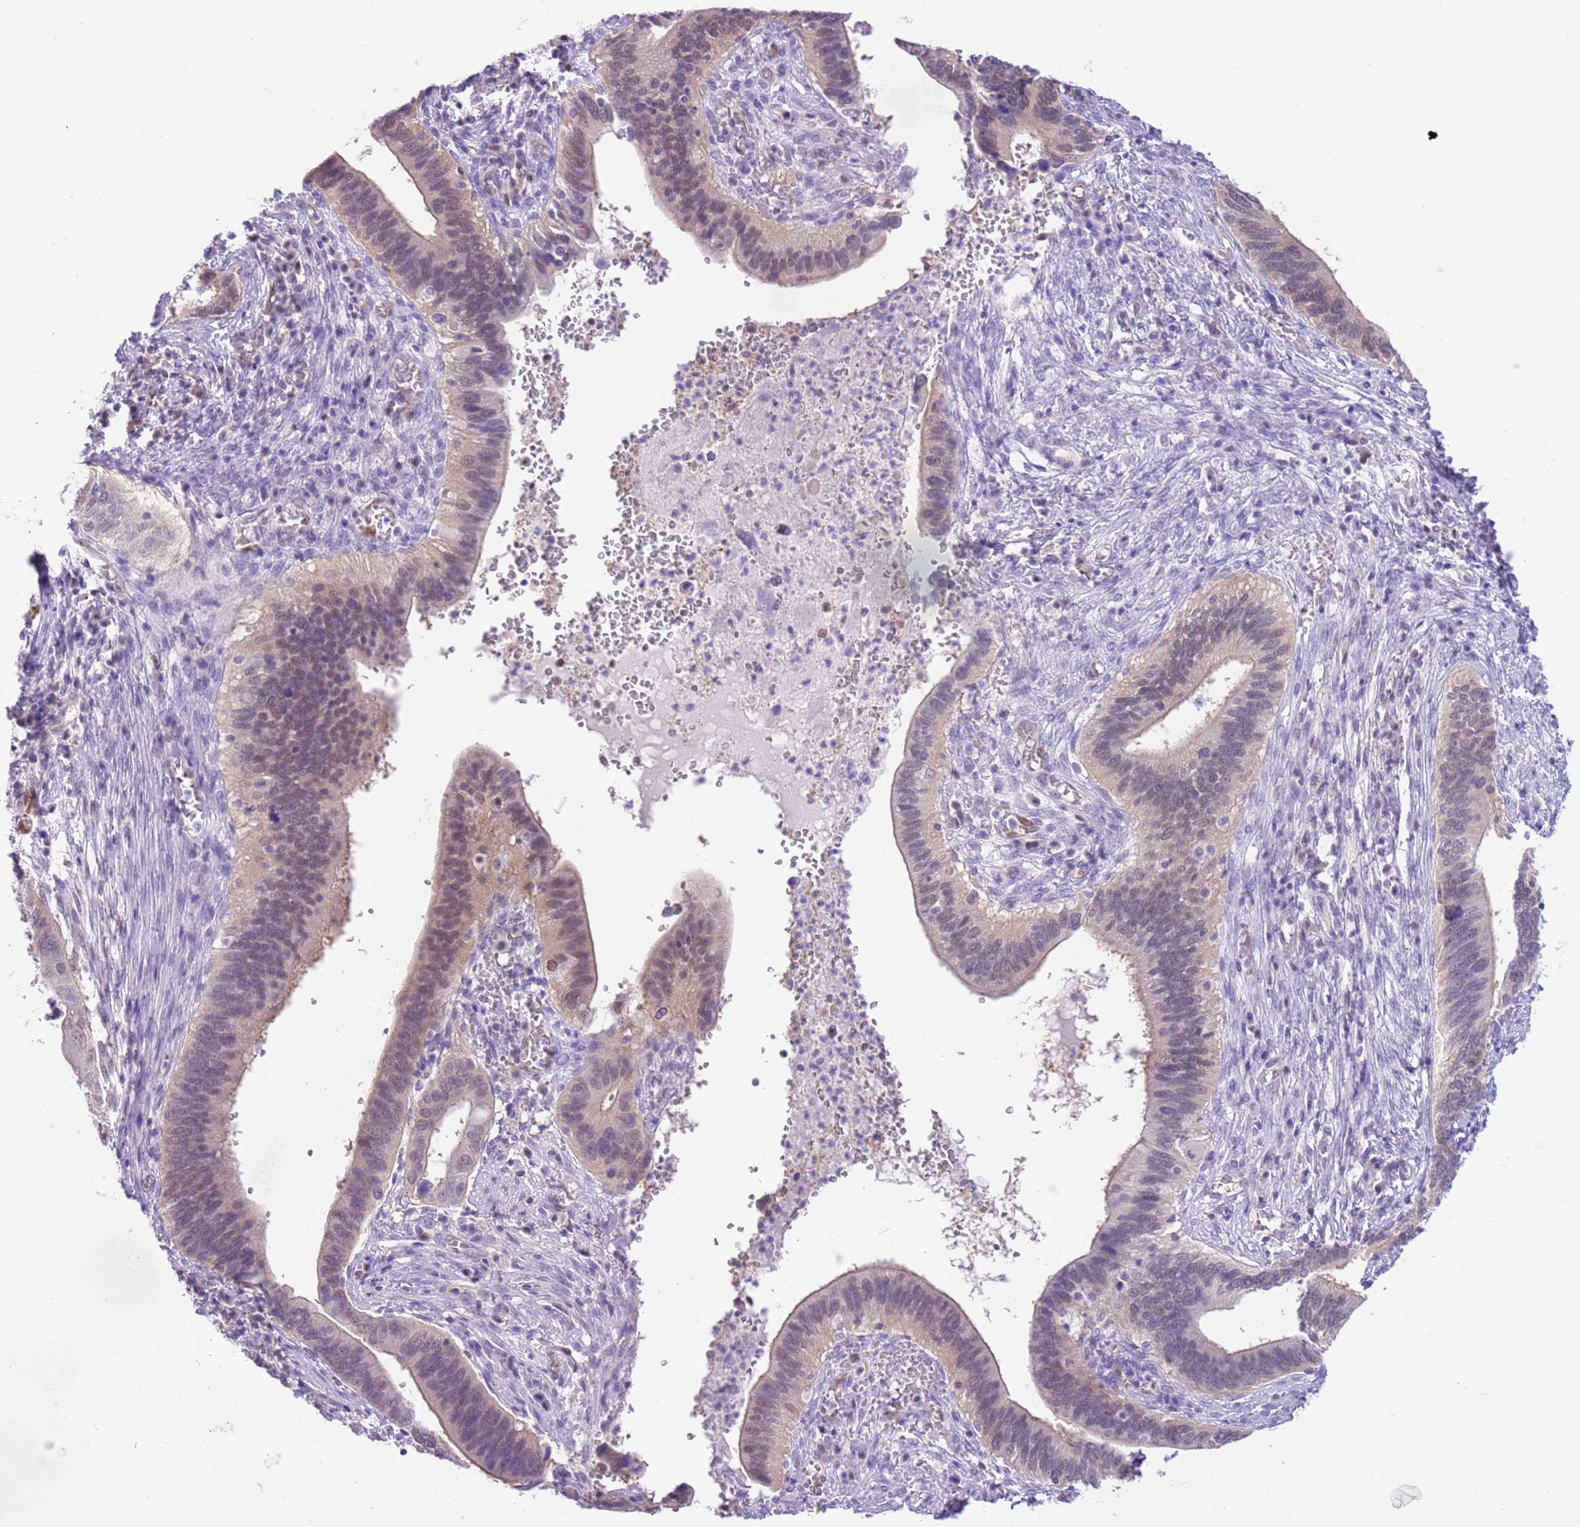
{"staining": {"intensity": "weak", "quantity": ">75%", "location": "cytoplasmic/membranous,nuclear"}, "tissue": "cervical cancer", "cell_type": "Tumor cells", "image_type": "cancer", "snomed": [{"axis": "morphology", "description": "Adenocarcinoma, NOS"}, {"axis": "topography", "description": "Cervix"}], "caption": "Protein expression analysis of cervical cancer (adenocarcinoma) demonstrates weak cytoplasmic/membranous and nuclear staining in approximately >75% of tumor cells. The staining was performed using DAB to visualize the protein expression in brown, while the nuclei were stained in blue with hematoxylin (Magnification: 20x).", "gene": "DDI2", "patient": {"sex": "female", "age": 42}}